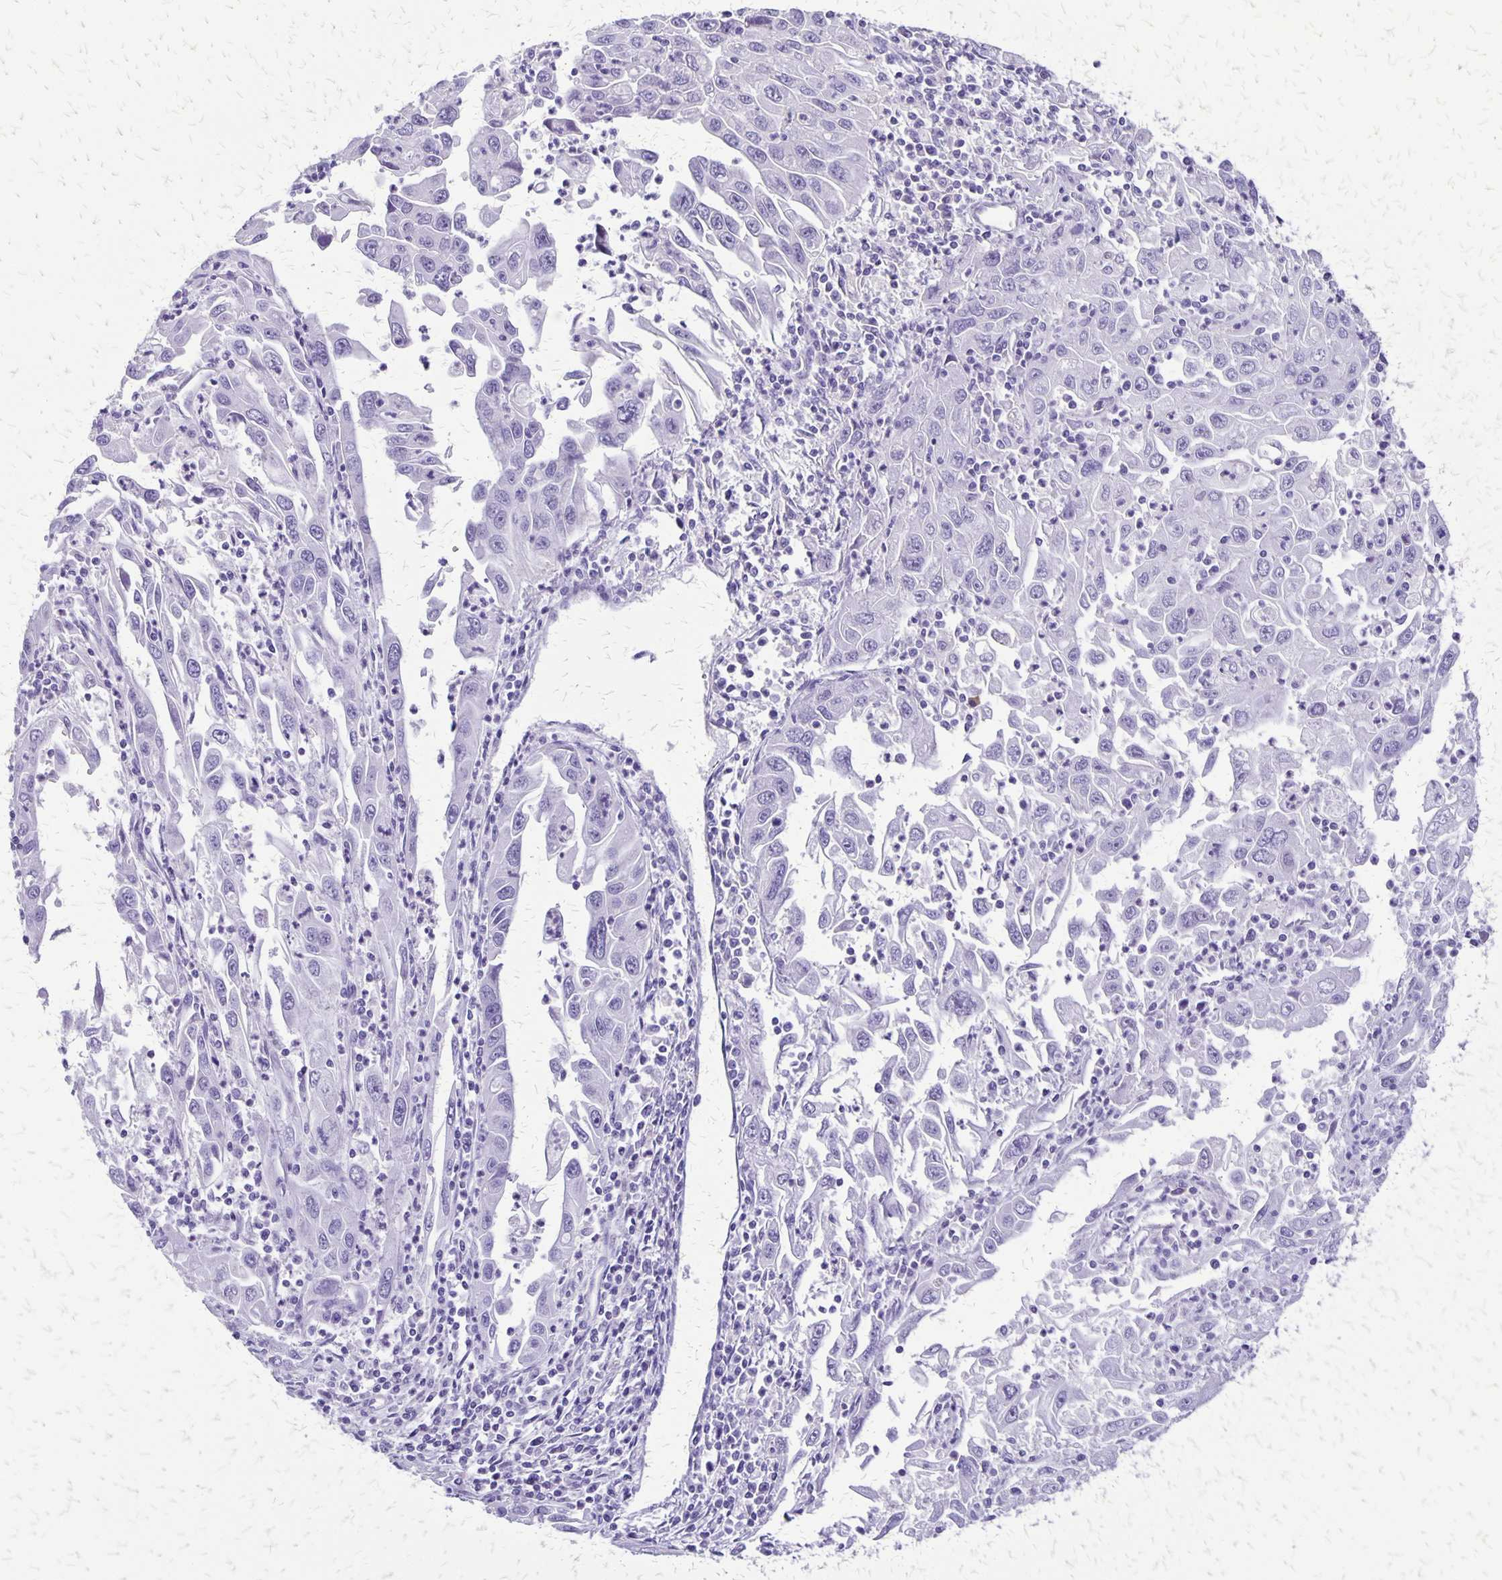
{"staining": {"intensity": "negative", "quantity": "none", "location": "none"}, "tissue": "endometrial cancer", "cell_type": "Tumor cells", "image_type": "cancer", "snomed": [{"axis": "morphology", "description": "Adenocarcinoma, NOS"}, {"axis": "topography", "description": "Uterus"}], "caption": "Tumor cells are negative for protein expression in human endometrial adenocarcinoma.", "gene": "SLC13A2", "patient": {"sex": "female", "age": 62}}